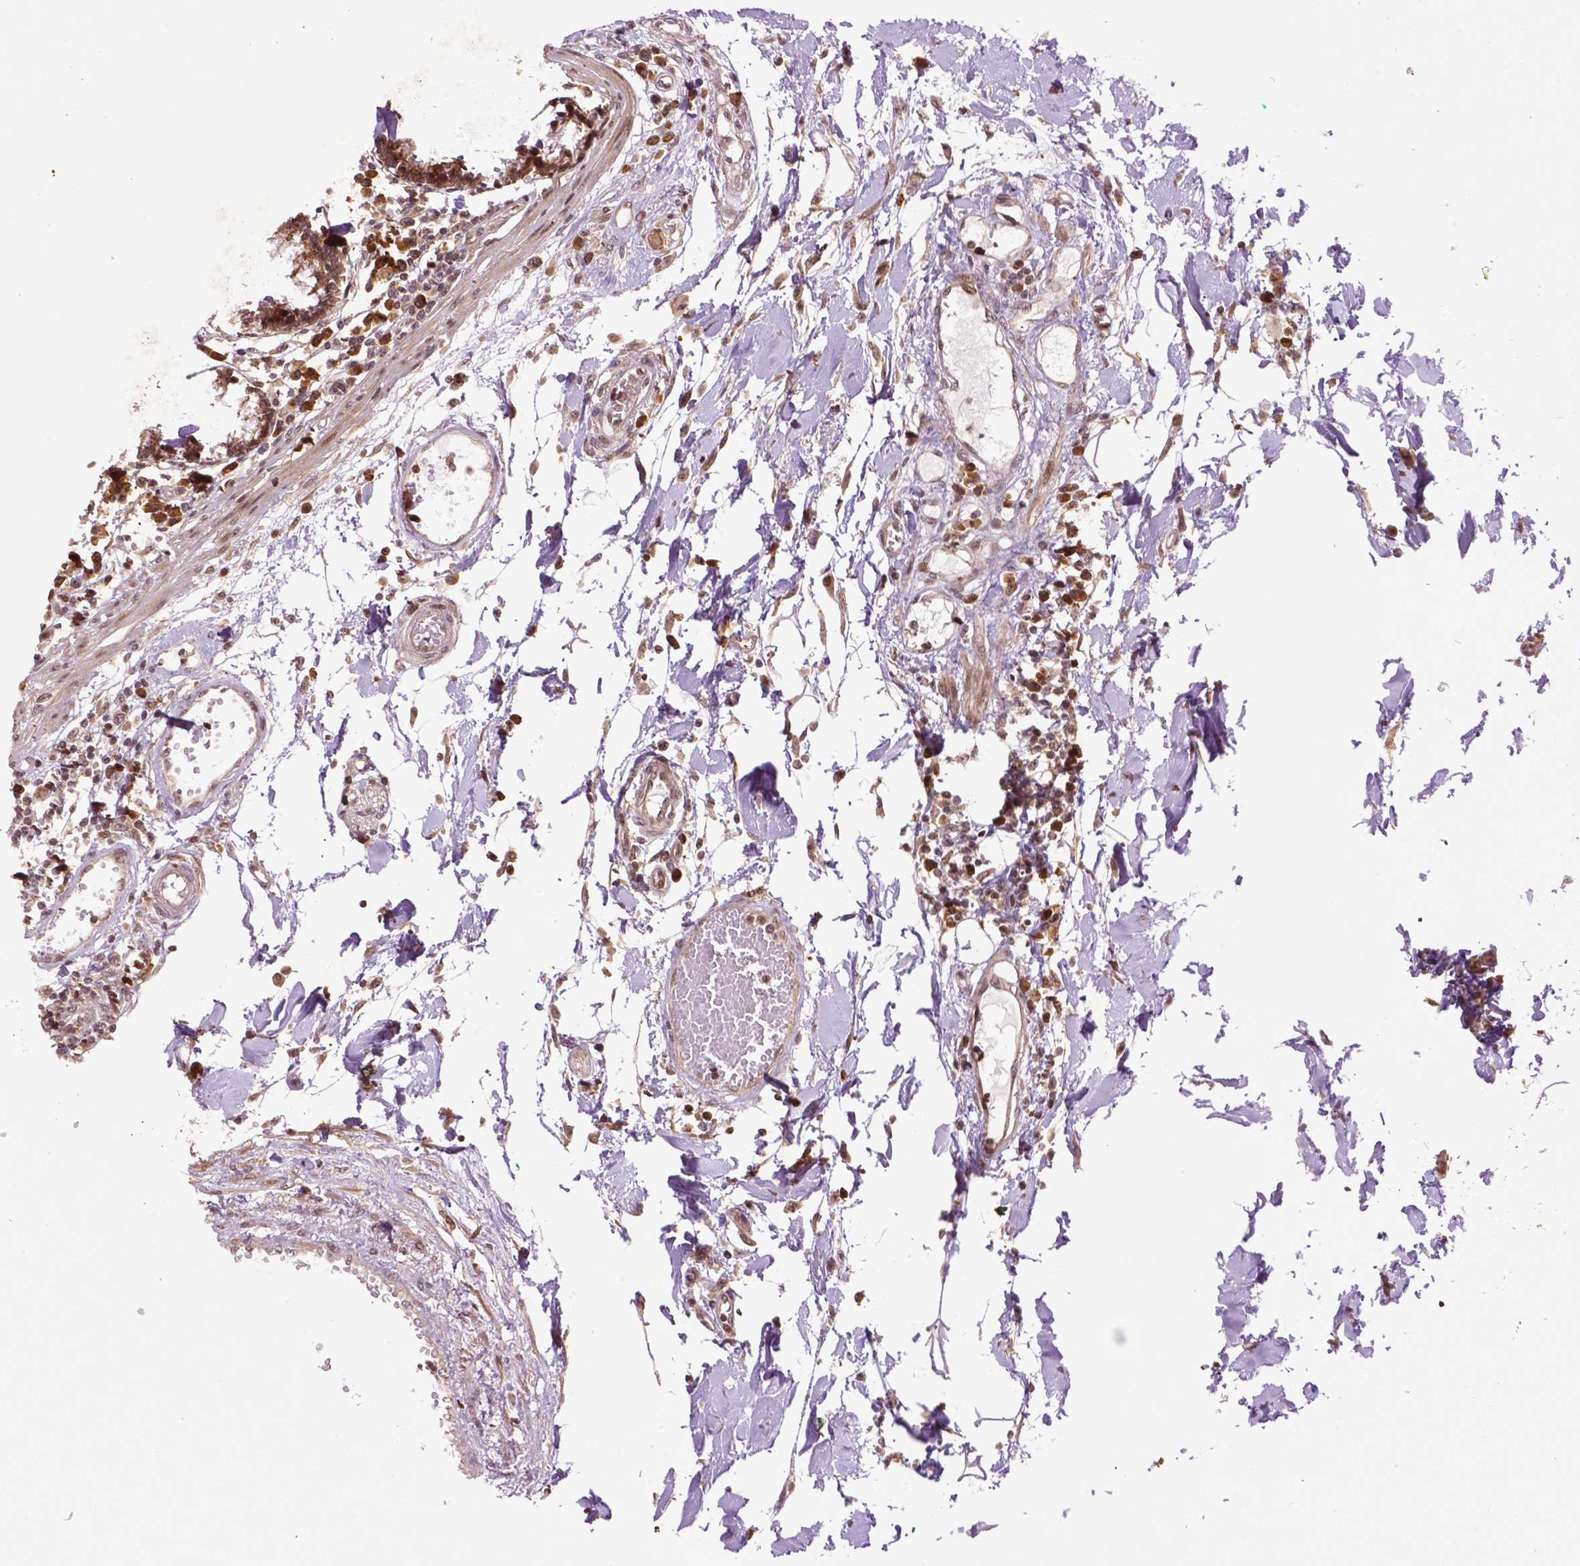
{"staining": {"intensity": "moderate", "quantity": ">75%", "location": "cytoplasmic/membranous"}, "tissue": "colon", "cell_type": "Endothelial cells", "image_type": "normal", "snomed": [{"axis": "morphology", "description": "Normal tissue, NOS"}, {"axis": "morphology", "description": "Adenocarcinoma, NOS"}, {"axis": "topography", "description": "Colon"}], "caption": "Colon stained with immunohistochemistry shows moderate cytoplasmic/membranous expression in about >75% of endothelial cells. (DAB IHC with brightfield microscopy, high magnification).", "gene": "TMX2", "patient": {"sex": "male", "age": 83}}